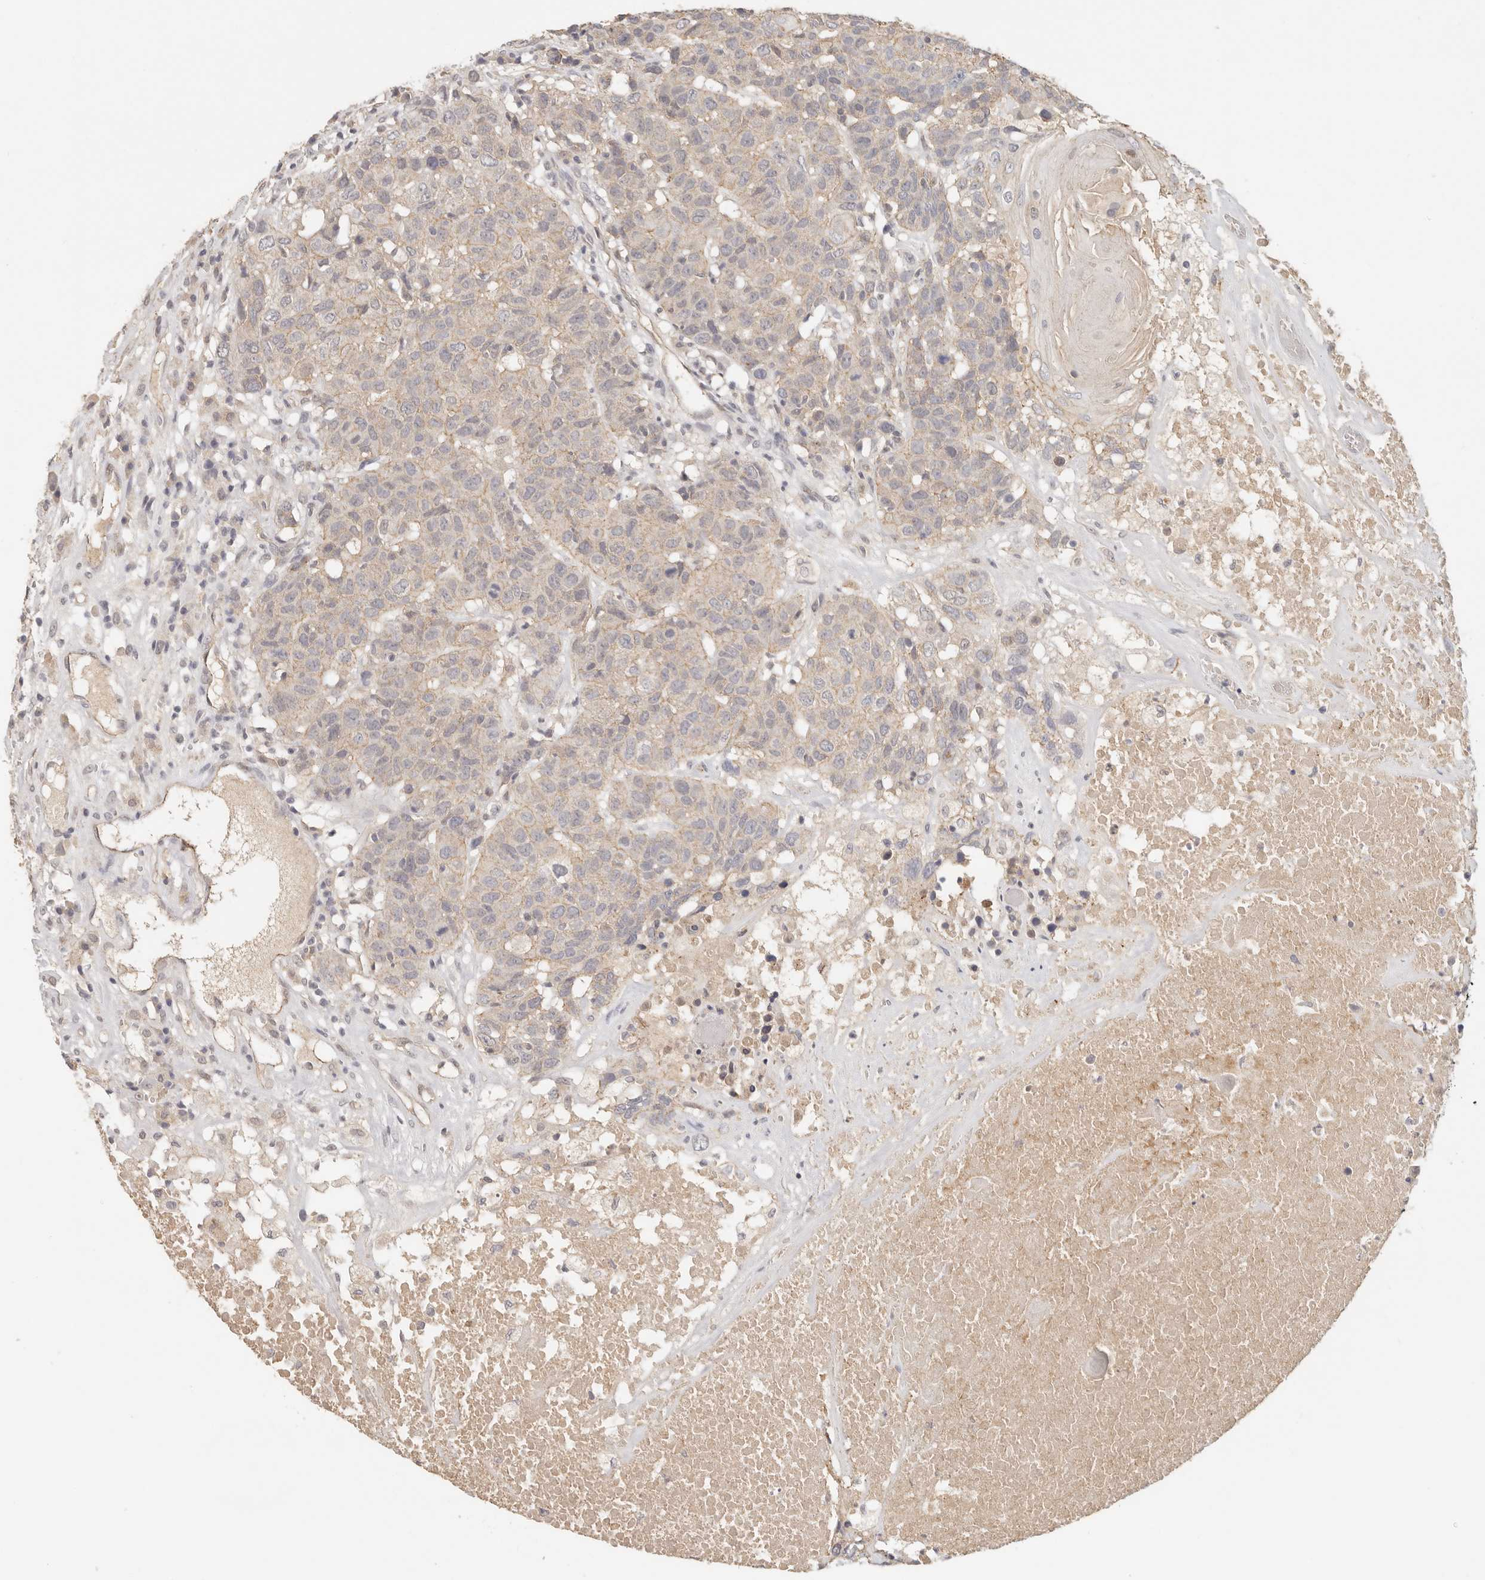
{"staining": {"intensity": "weak", "quantity": "<25%", "location": "cytoplasmic/membranous"}, "tissue": "head and neck cancer", "cell_type": "Tumor cells", "image_type": "cancer", "snomed": [{"axis": "morphology", "description": "Squamous cell carcinoma, NOS"}, {"axis": "topography", "description": "Head-Neck"}], "caption": "Immunohistochemical staining of human squamous cell carcinoma (head and neck) displays no significant staining in tumor cells. (DAB (3,3'-diaminobenzidine) immunohistochemistry (IHC) with hematoxylin counter stain).", "gene": "ANXA9", "patient": {"sex": "male", "age": 66}}